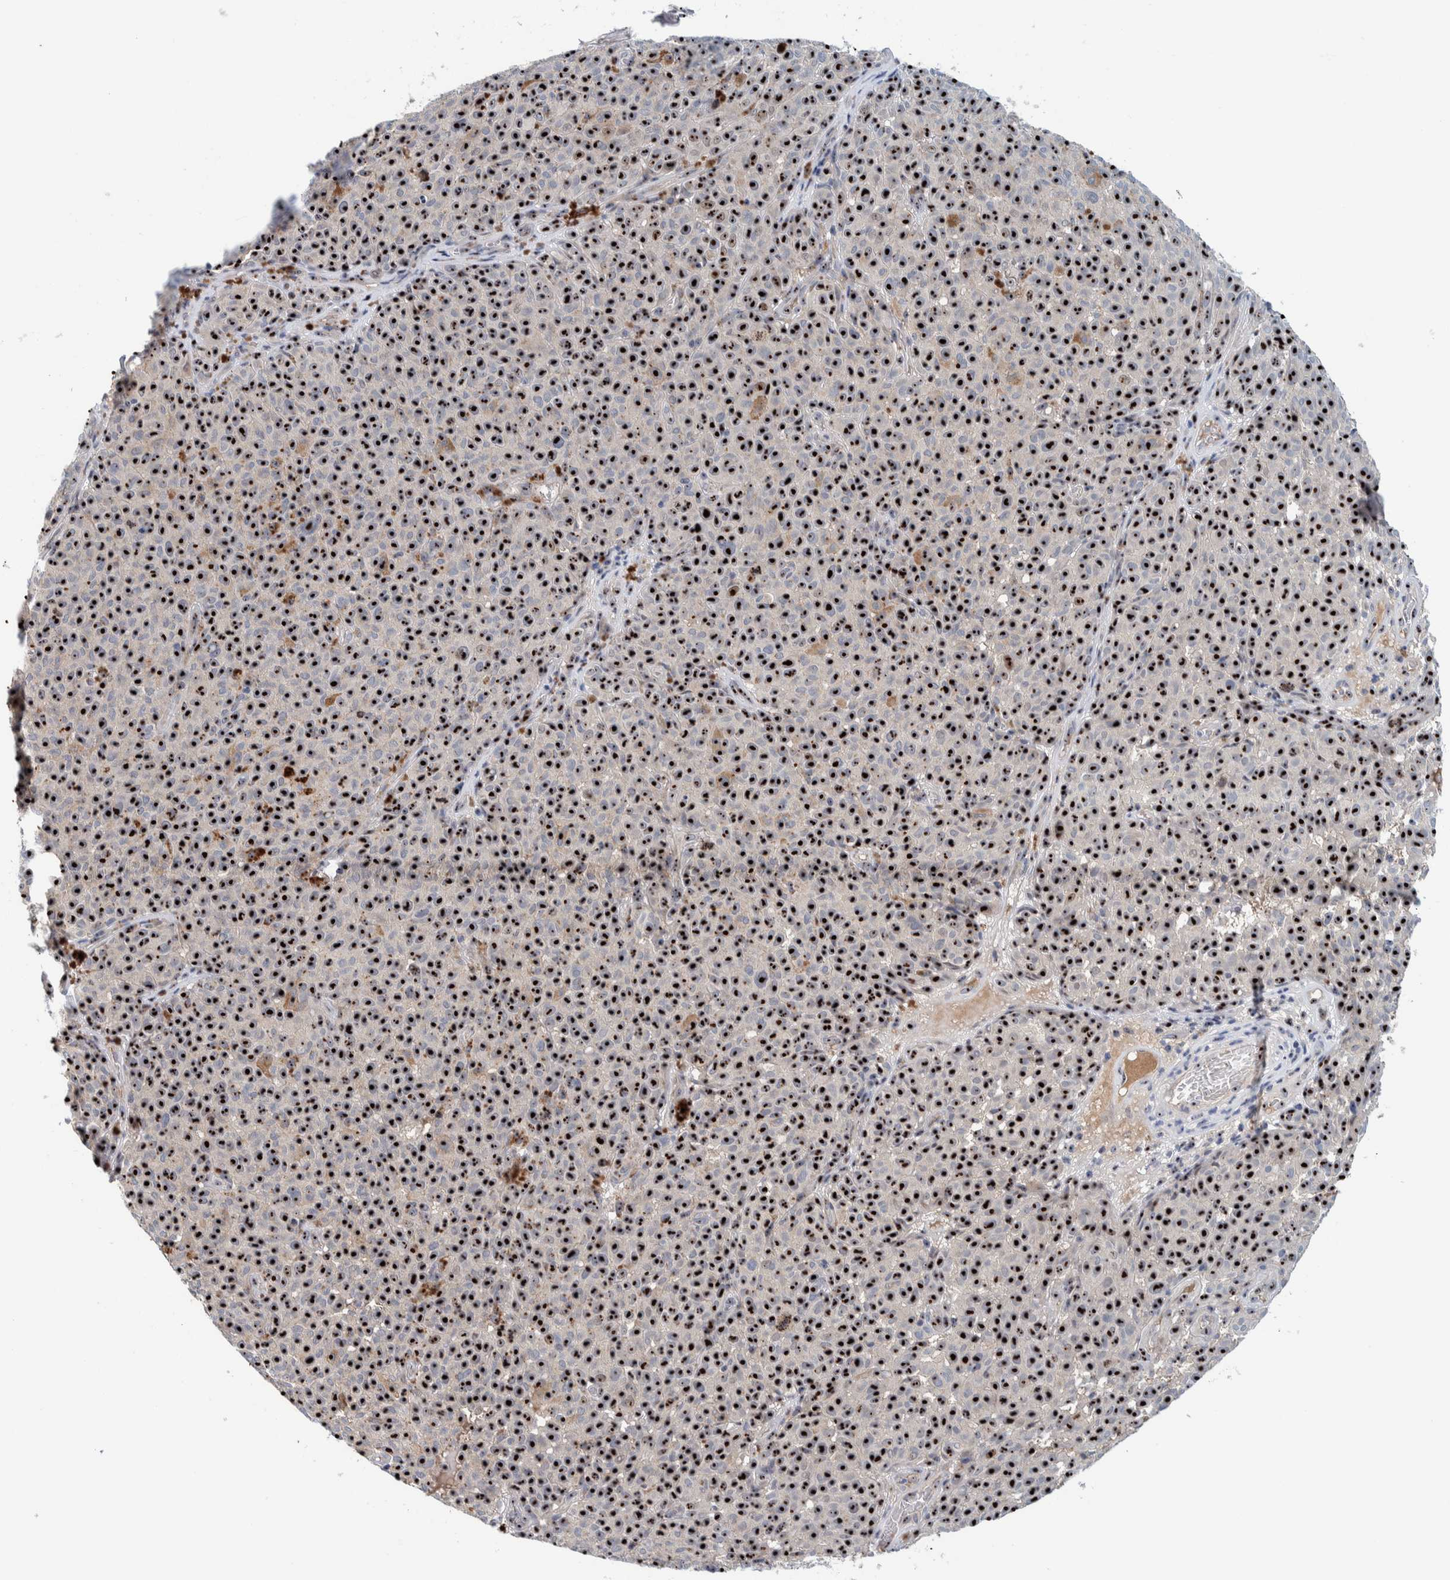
{"staining": {"intensity": "strong", "quantity": ">75%", "location": "nuclear"}, "tissue": "melanoma", "cell_type": "Tumor cells", "image_type": "cancer", "snomed": [{"axis": "morphology", "description": "Malignant melanoma, NOS"}, {"axis": "topography", "description": "Skin"}], "caption": "Protein expression analysis of human malignant melanoma reveals strong nuclear staining in approximately >75% of tumor cells.", "gene": "NOL11", "patient": {"sex": "female", "age": 82}}